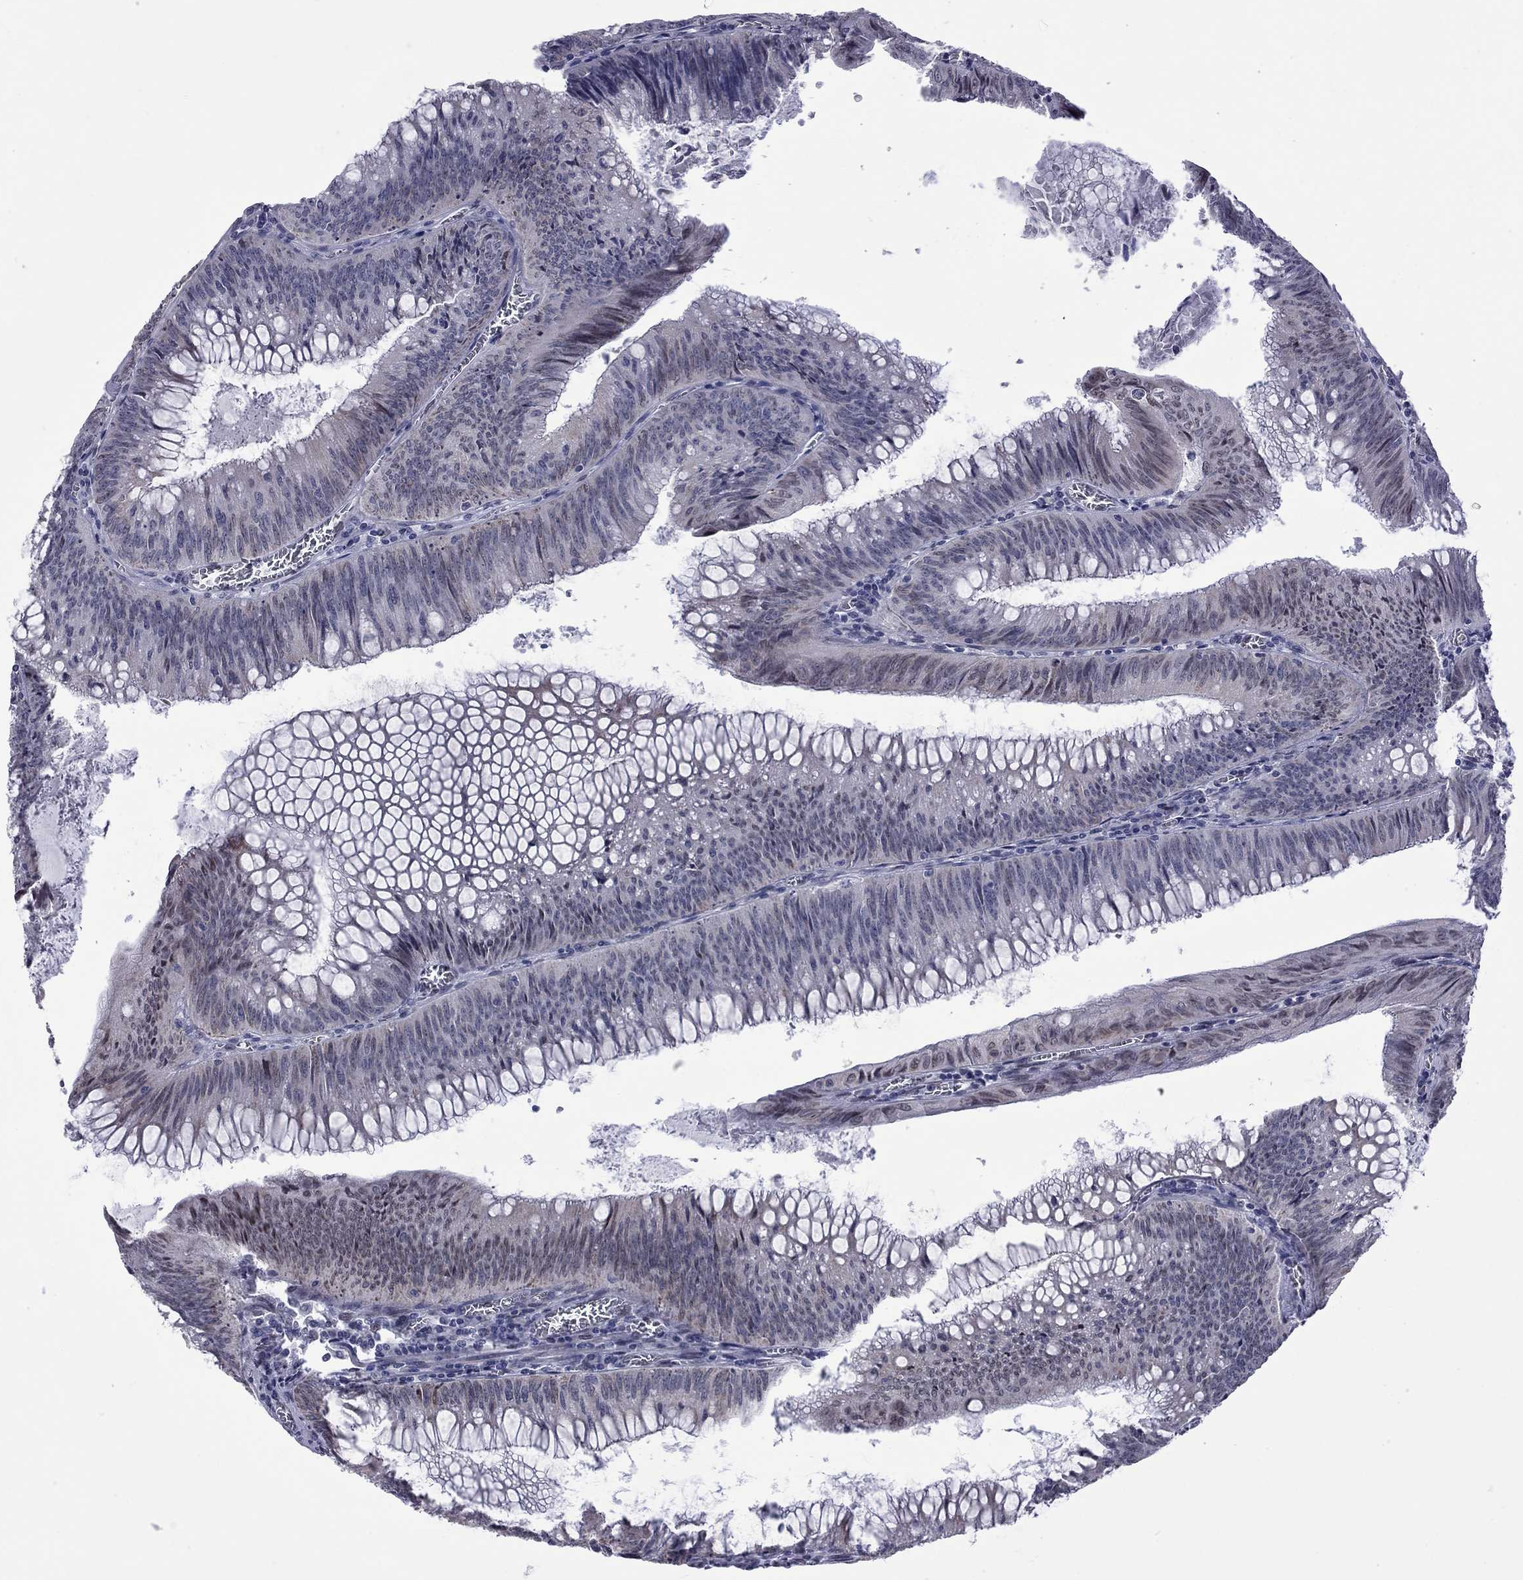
{"staining": {"intensity": "weak", "quantity": "<25%", "location": "cytoplasmic/membranous"}, "tissue": "colorectal cancer", "cell_type": "Tumor cells", "image_type": "cancer", "snomed": [{"axis": "morphology", "description": "Adenocarcinoma, NOS"}, {"axis": "topography", "description": "Rectum"}], "caption": "A micrograph of colorectal cancer (adenocarcinoma) stained for a protein demonstrates no brown staining in tumor cells.", "gene": "CLTCL1", "patient": {"sex": "female", "age": 72}}